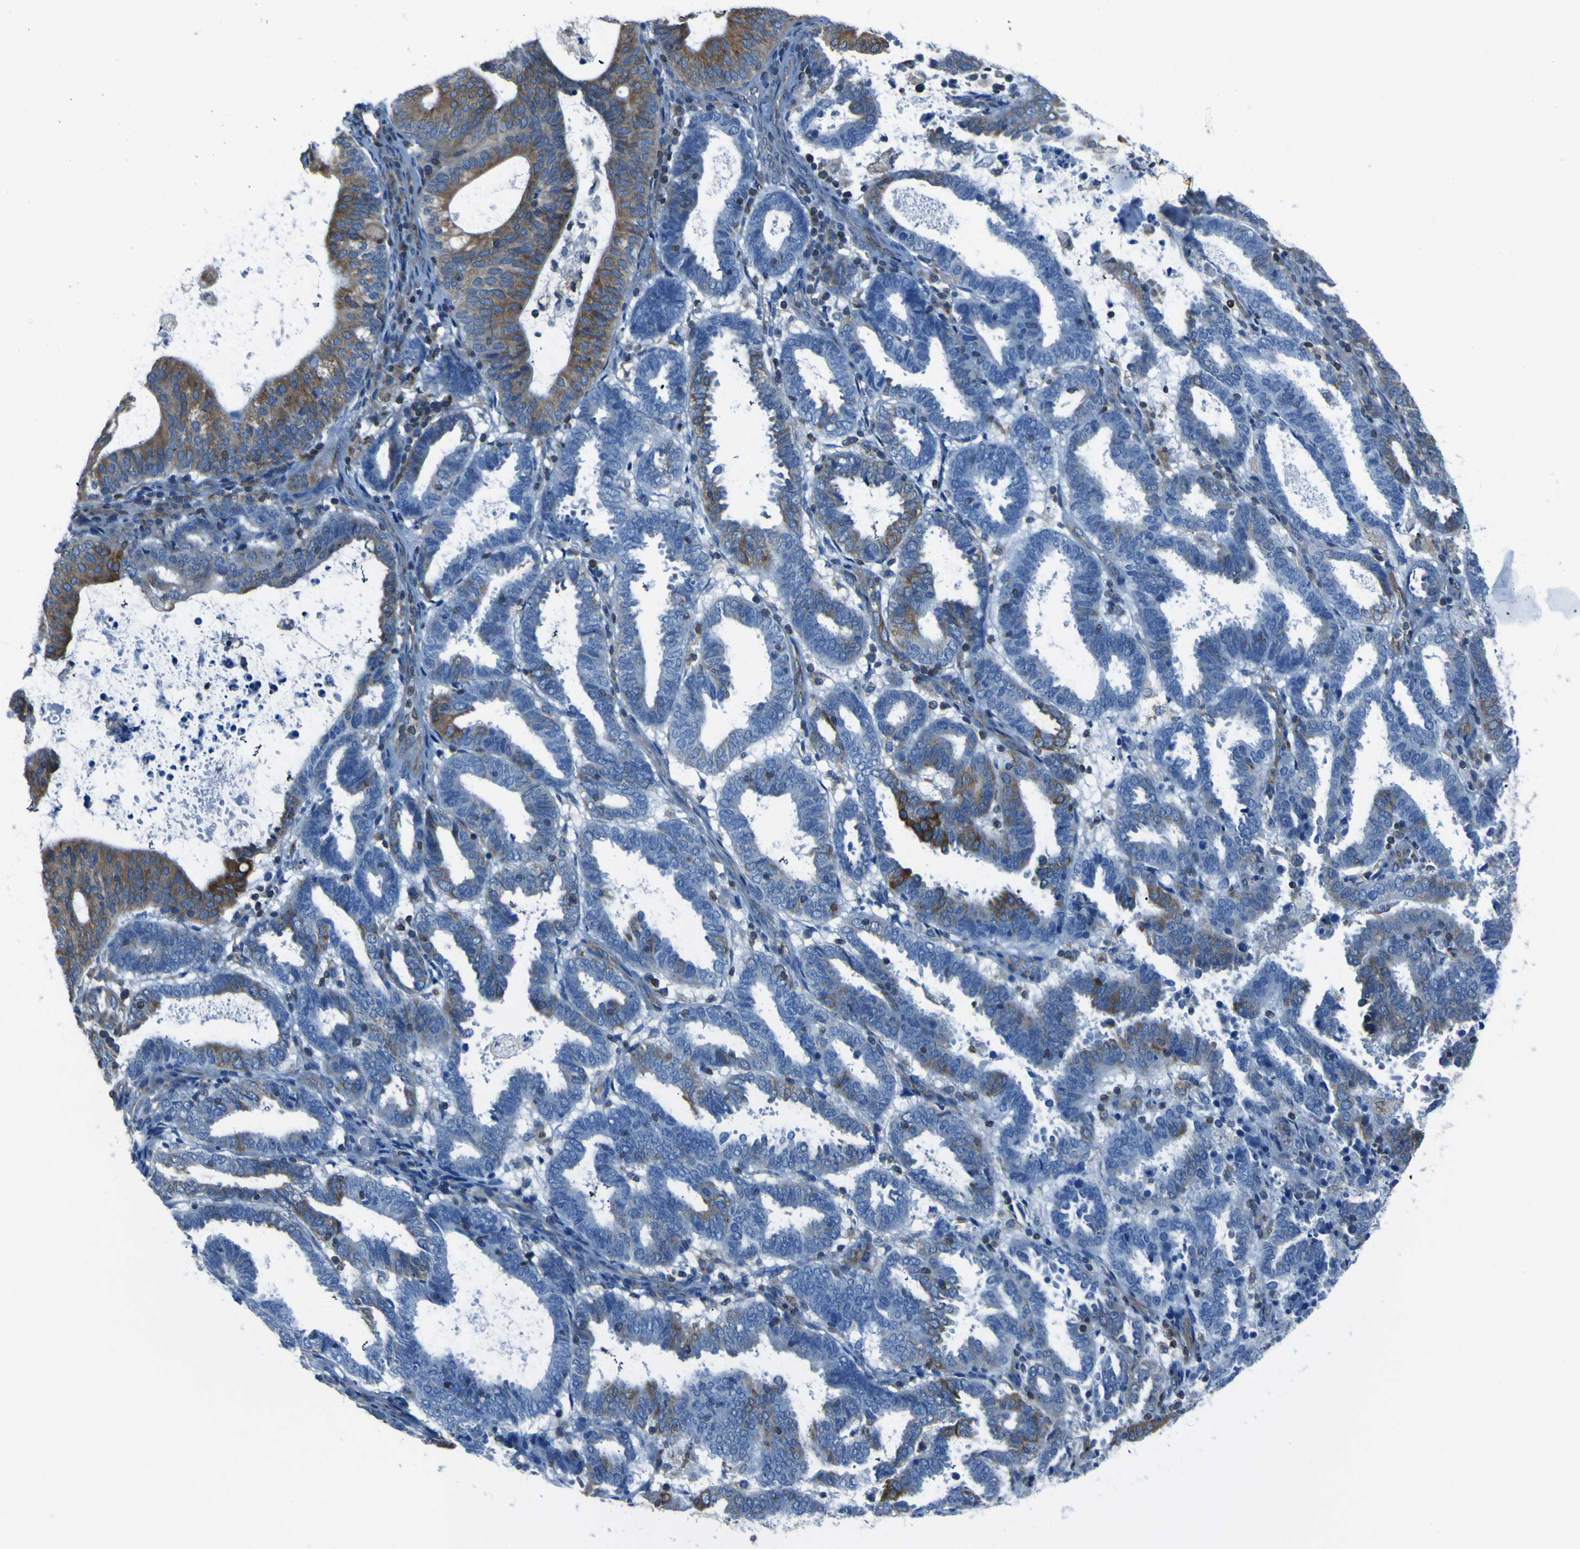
{"staining": {"intensity": "strong", "quantity": "25%-75%", "location": "cytoplasmic/membranous"}, "tissue": "endometrial cancer", "cell_type": "Tumor cells", "image_type": "cancer", "snomed": [{"axis": "morphology", "description": "Adenocarcinoma, NOS"}, {"axis": "topography", "description": "Uterus"}], "caption": "Immunohistochemical staining of adenocarcinoma (endometrial) reveals high levels of strong cytoplasmic/membranous staining in about 25%-75% of tumor cells.", "gene": "STIM1", "patient": {"sex": "female", "age": 83}}